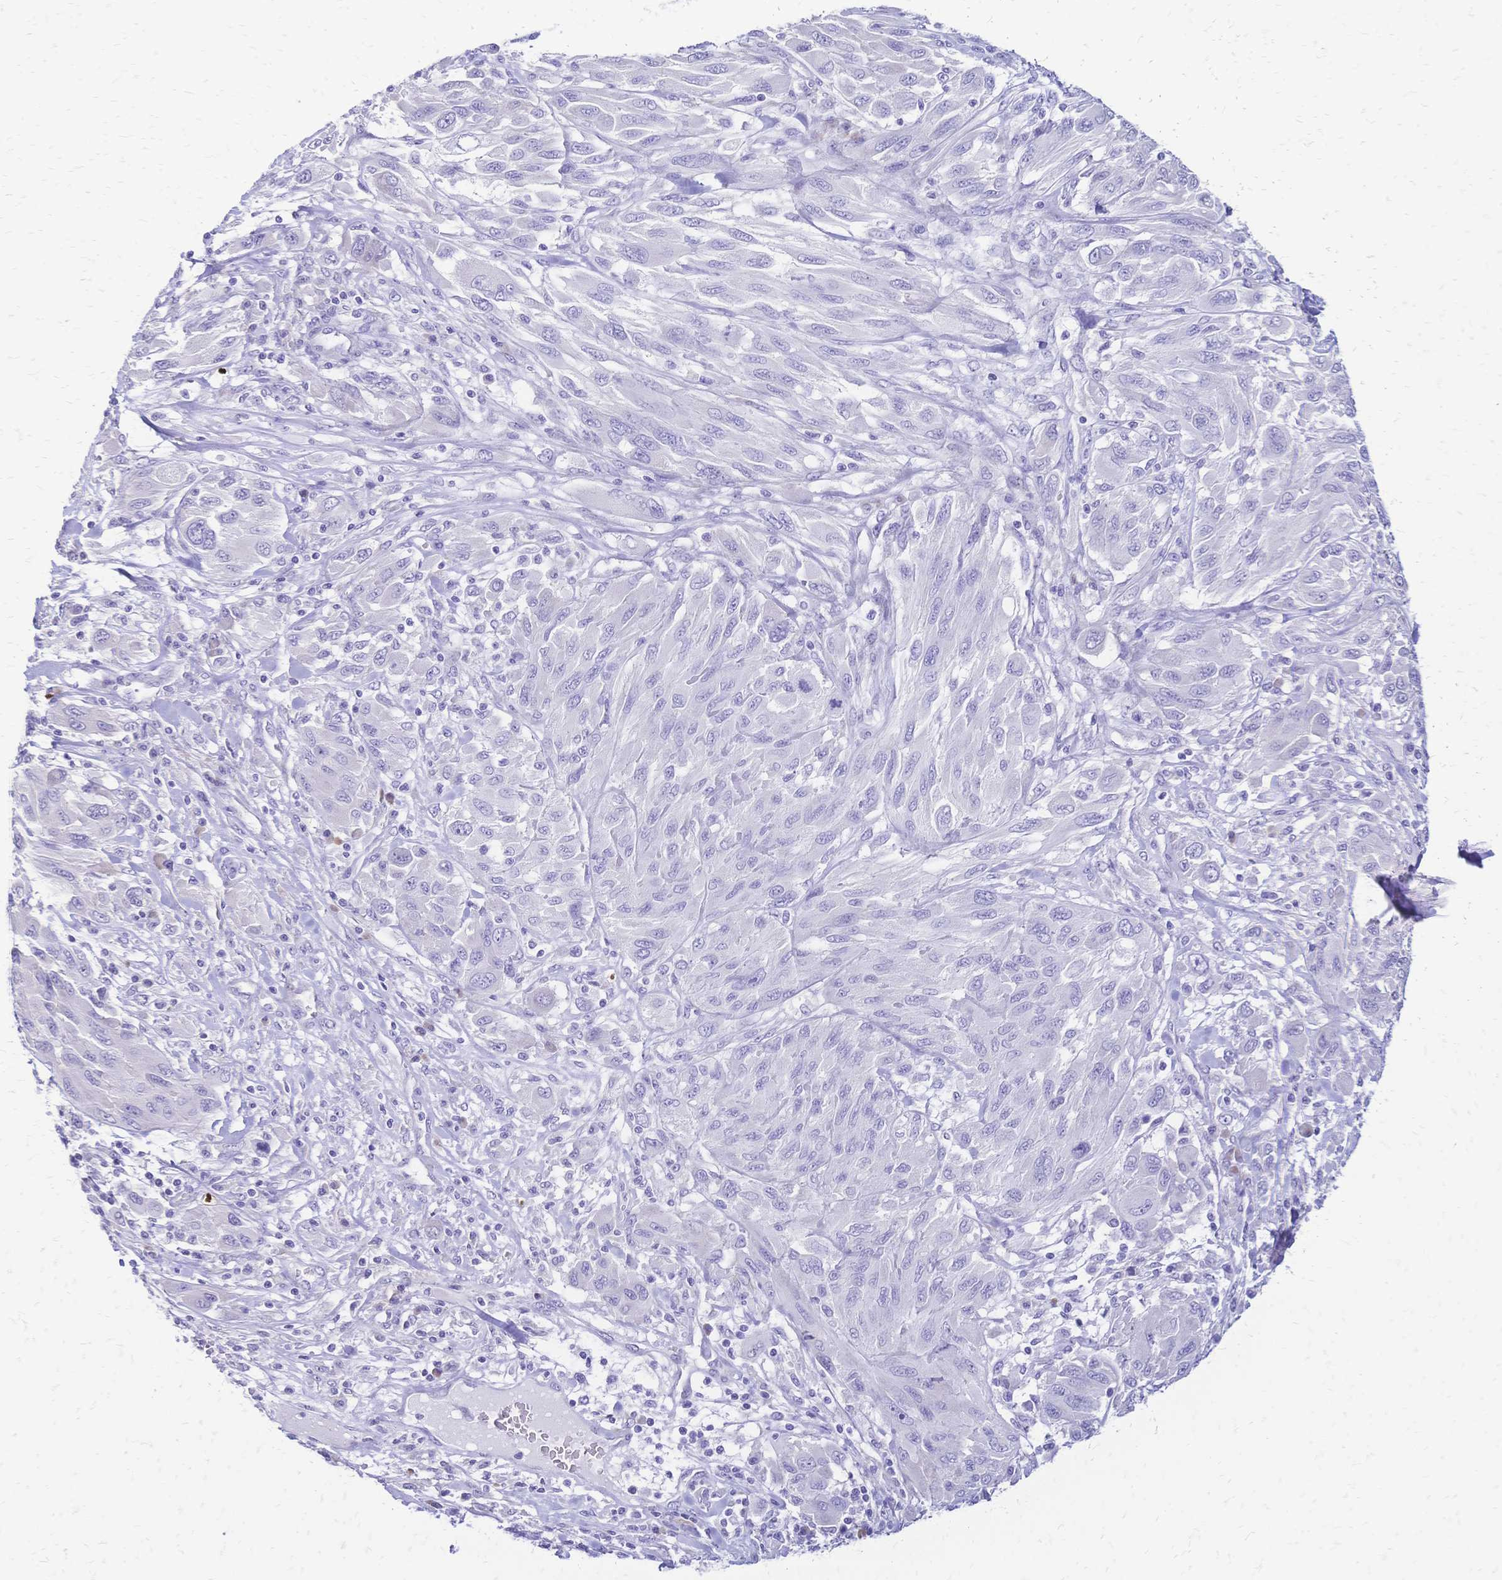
{"staining": {"intensity": "negative", "quantity": "none", "location": "none"}, "tissue": "melanoma", "cell_type": "Tumor cells", "image_type": "cancer", "snomed": [{"axis": "morphology", "description": "Malignant melanoma, NOS"}, {"axis": "topography", "description": "Skin"}], "caption": "An image of malignant melanoma stained for a protein displays no brown staining in tumor cells.", "gene": "GRB7", "patient": {"sex": "female", "age": 91}}